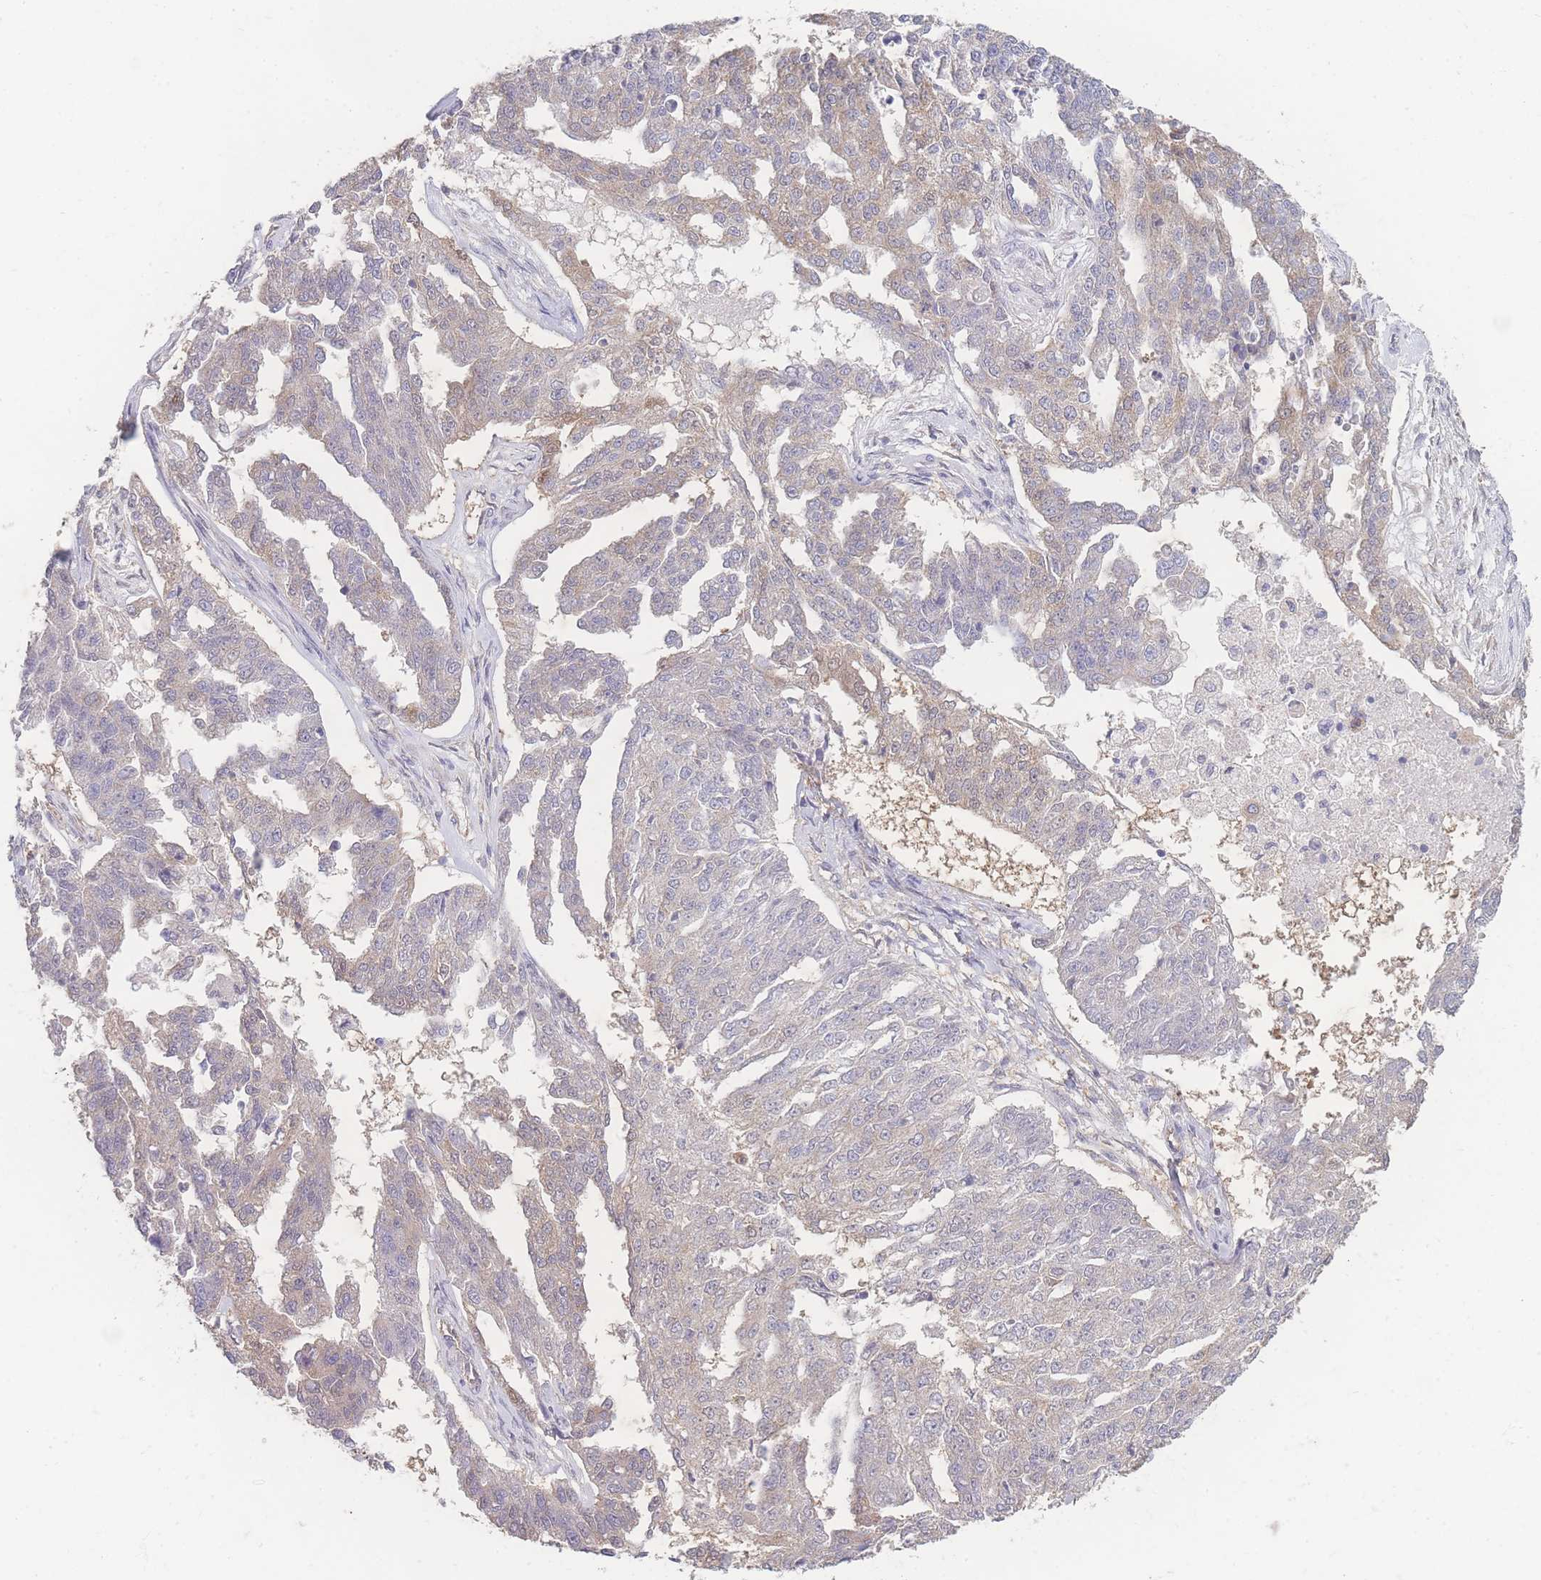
{"staining": {"intensity": "negative", "quantity": "none", "location": "none"}, "tissue": "ovarian cancer", "cell_type": "Tumor cells", "image_type": "cancer", "snomed": [{"axis": "morphology", "description": "Cystadenocarcinoma, serous, NOS"}, {"axis": "topography", "description": "Ovary"}], "caption": "Image shows no protein staining in tumor cells of ovarian serous cystadenocarcinoma tissue.", "gene": "GIPR", "patient": {"sex": "female", "age": 58}}